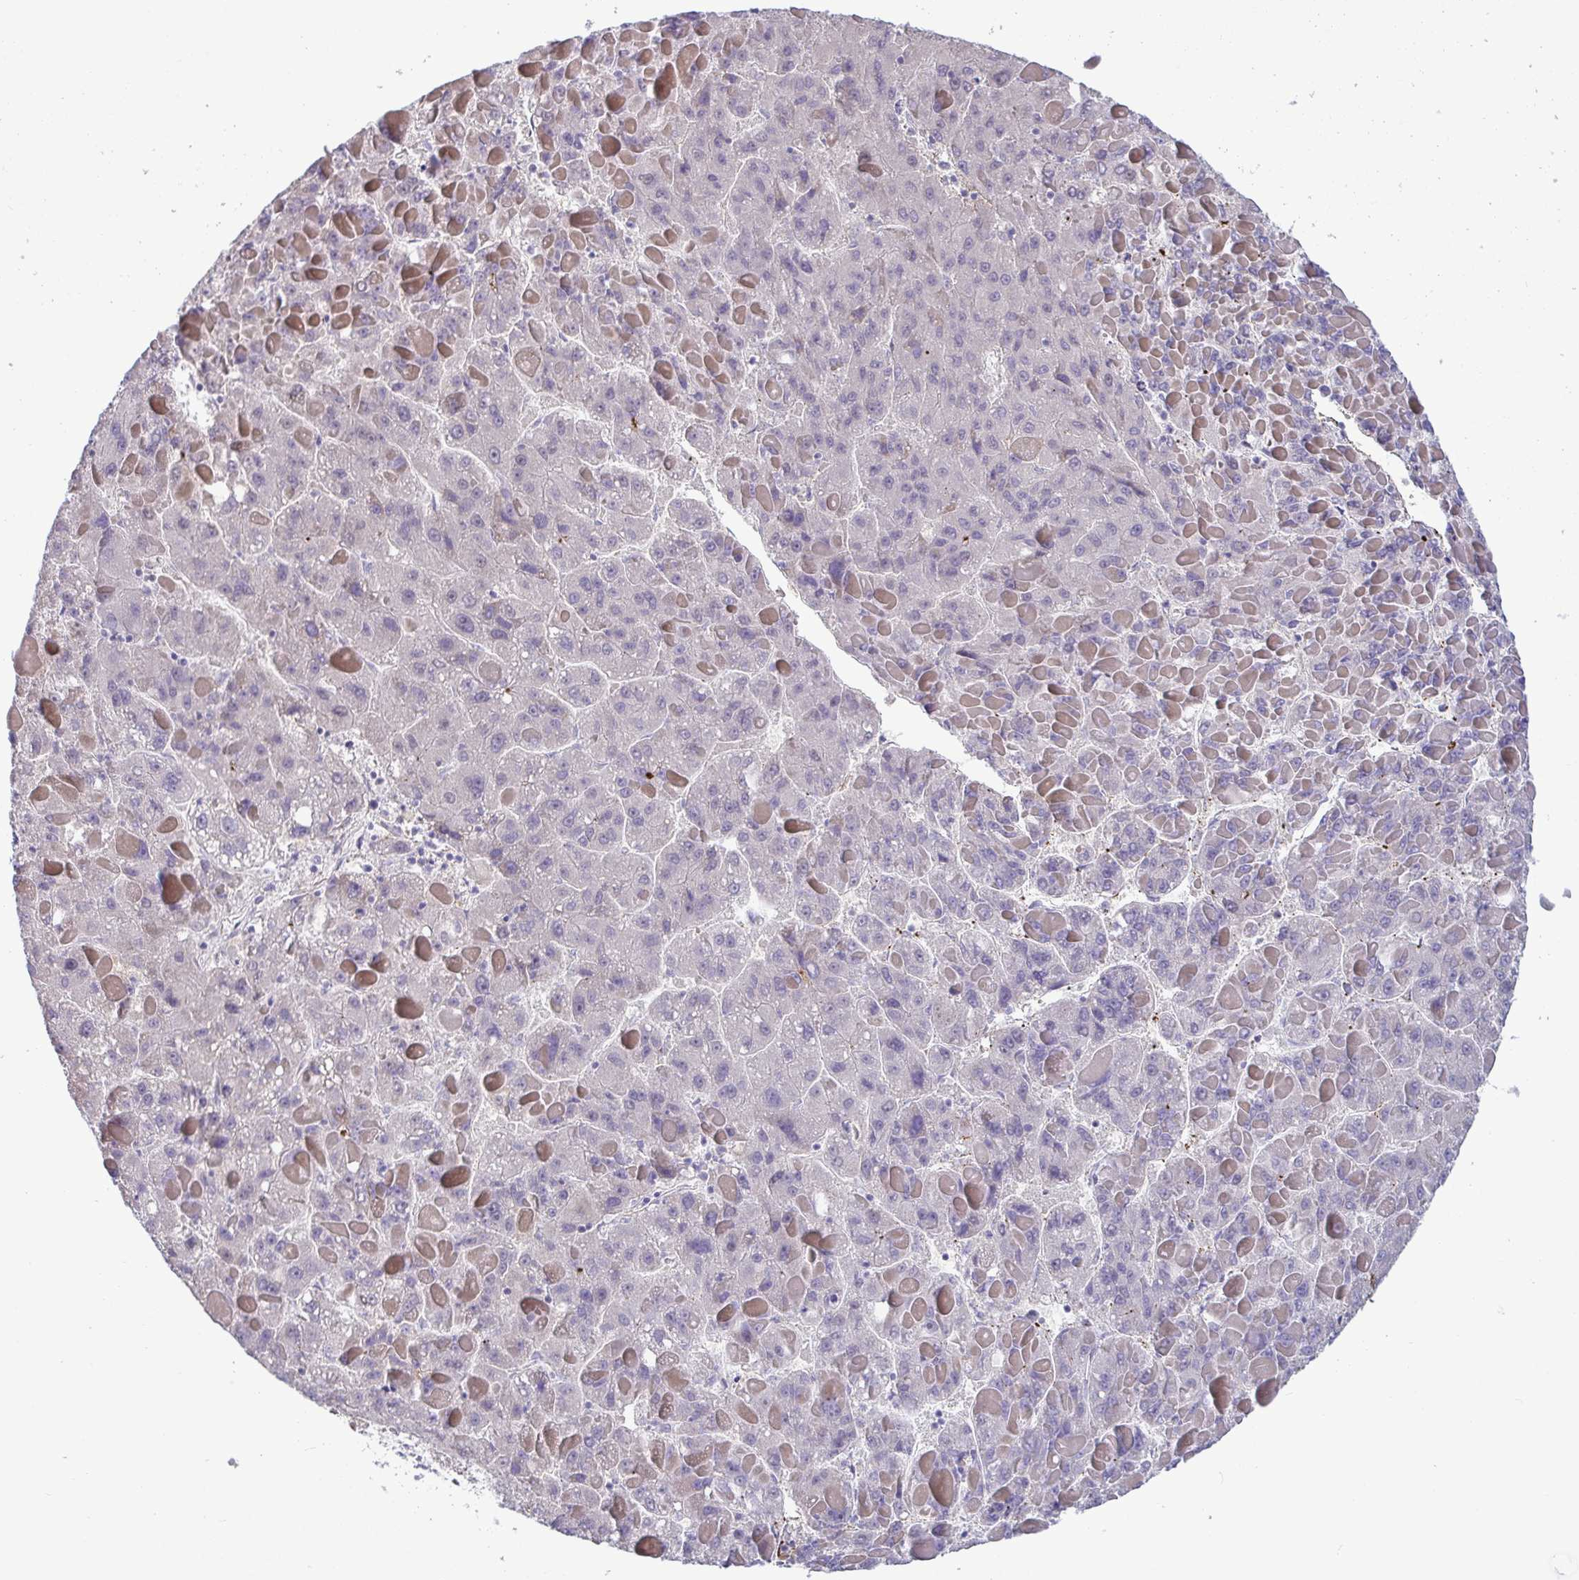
{"staining": {"intensity": "negative", "quantity": "none", "location": "none"}, "tissue": "liver cancer", "cell_type": "Tumor cells", "image_type": "cancer", "snomed": [{"axis": "morphology", "description": "Carcinoma, Hepatocellular, NOS"}, {"axis": "topography", "description": "Liver"}], "caption": "Immunohistochemistry (IHC) of human liver cancer (hepatocellular carcinoma) exhibits no expression in tumor cells.", "gene": "IL37", "patient": {"sex": "female", "age": 82}}